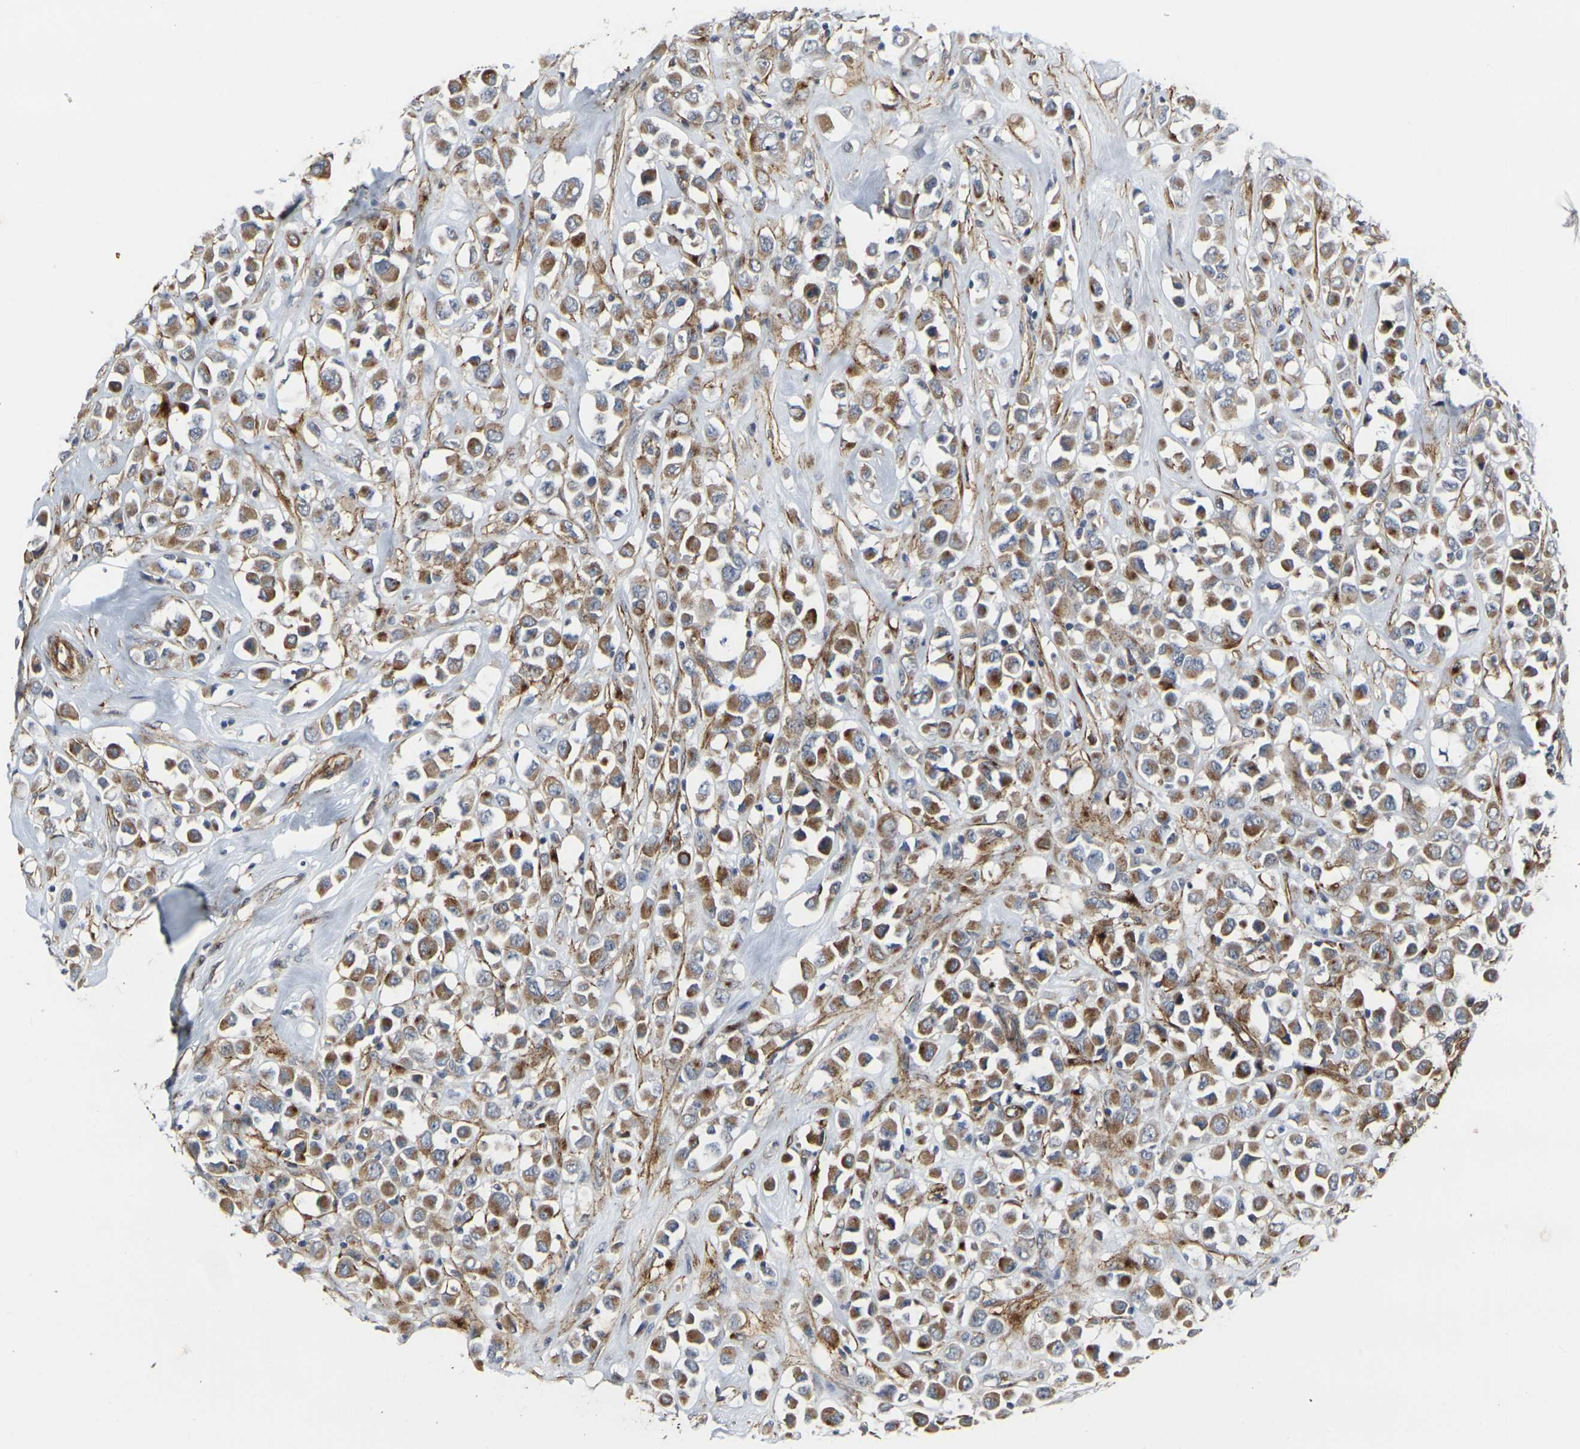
{"staining": {"intensity": "moderate", "quantity": ">75%", "location": "cytoplasmic/membranous"}, "tissue": "breast cancer", "cell_type": "Tumor cells", "image_type": "cancer", "snomed": [{"axis": "morphology", "description": "Duct carcinoma"}, {"axis": "topography", "description": "Breast"}], "caption": "Protein staining by immunohistochemistry (IHC) exhibits moderate cytoplasmic/membranous staining in about >75% of tumor cells in breast cancer (infiltrating ductal carcinoma).", "gene": "MYOF", "patient": {"sex": "female", "age": 61}}